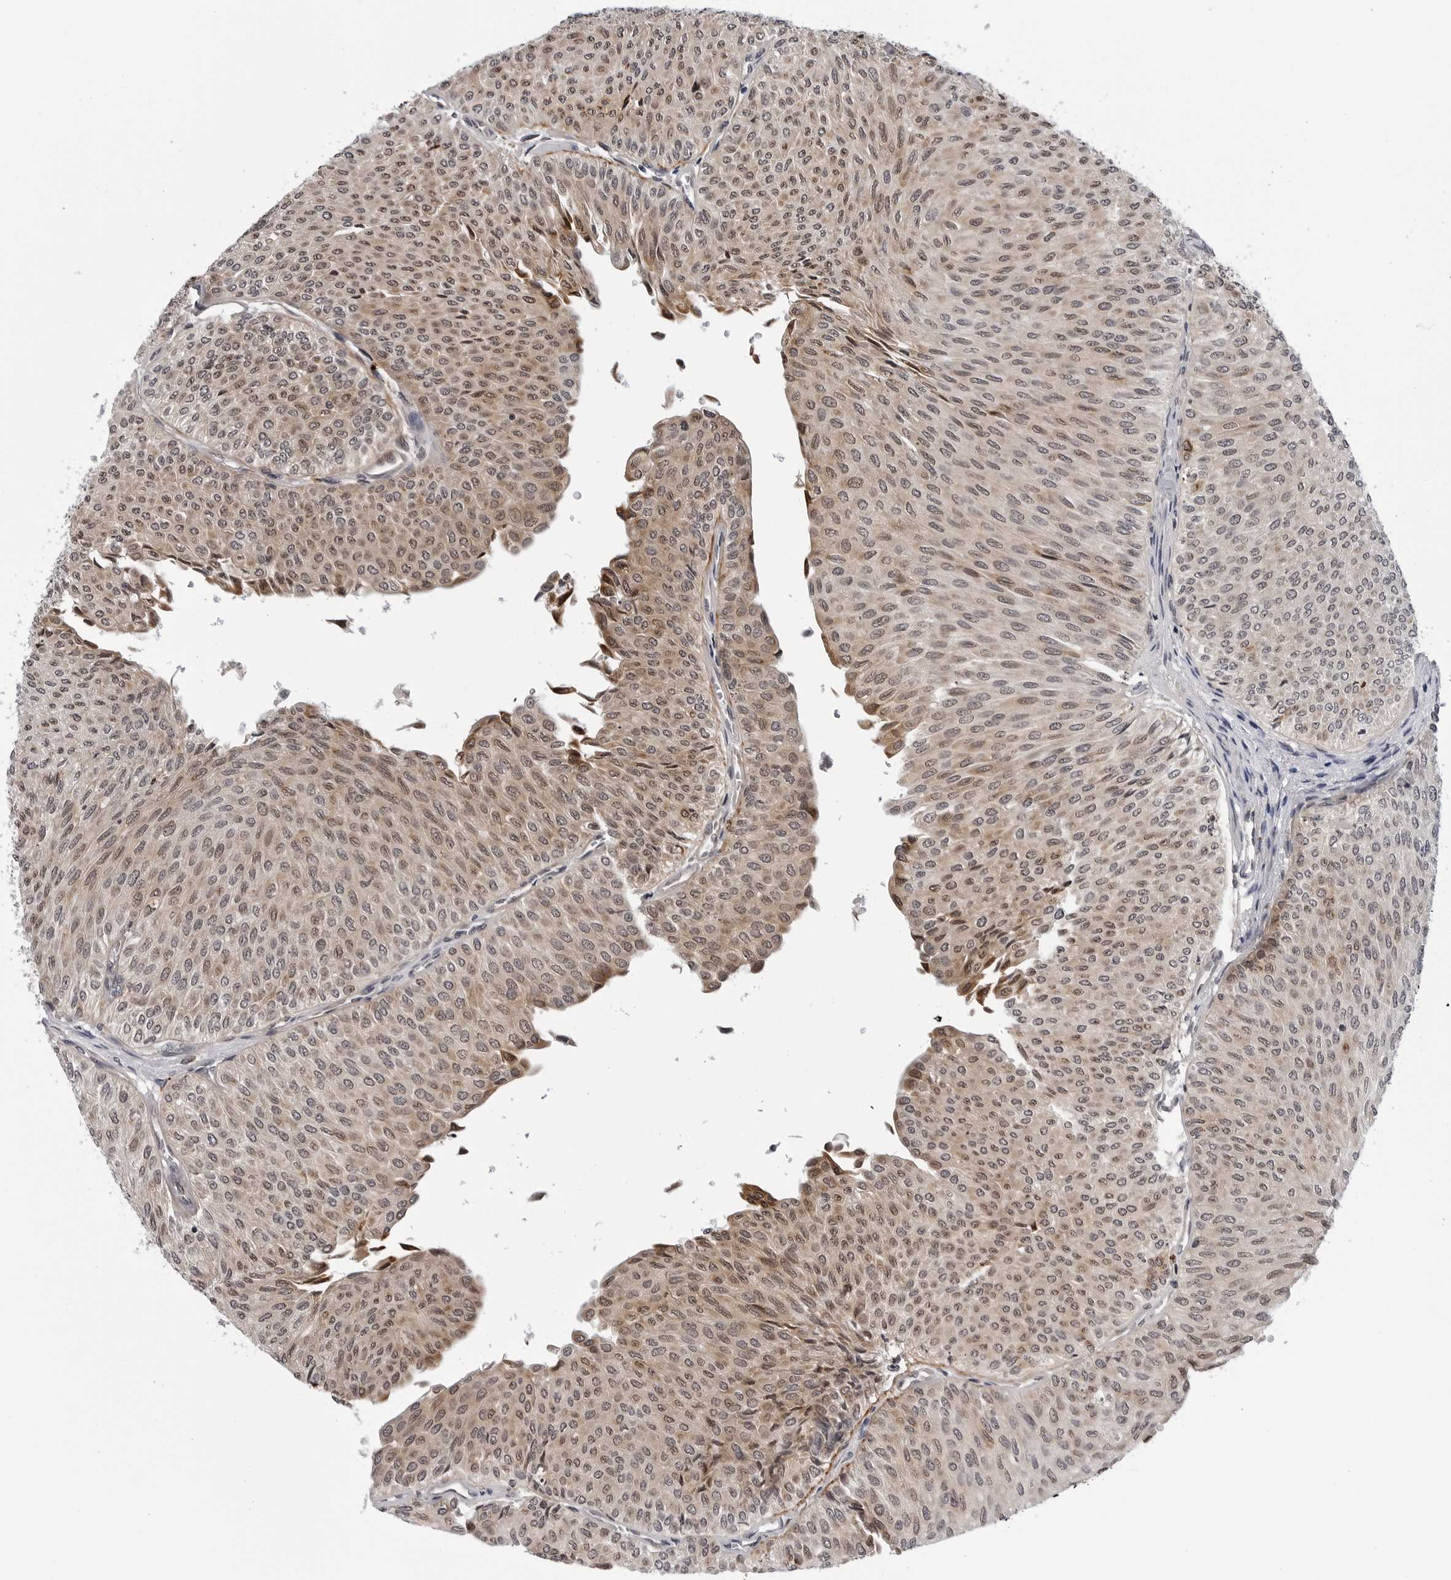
{"staining": {"intensity": "weak", "quantity": ">75%", "location": "cytoplasmic/membranous,nuclear"}, "tissue": "urothelial cancer", "cell_type": "Tumor cells", "image_type": "cancer", "snomed": [{"axis": "morphology", "description": "Urothelial carcinoma, Low grade"}, {"axis": "topography", "description": "Urinary bladder"}], "caption": "Urothelial cancer tissue reveals weak cytoplasmic/membranous and nuclear staining in about >75% of tumor cells", "gene": "KIAA1614", "patient": {"sex": "male", "age": 78}}